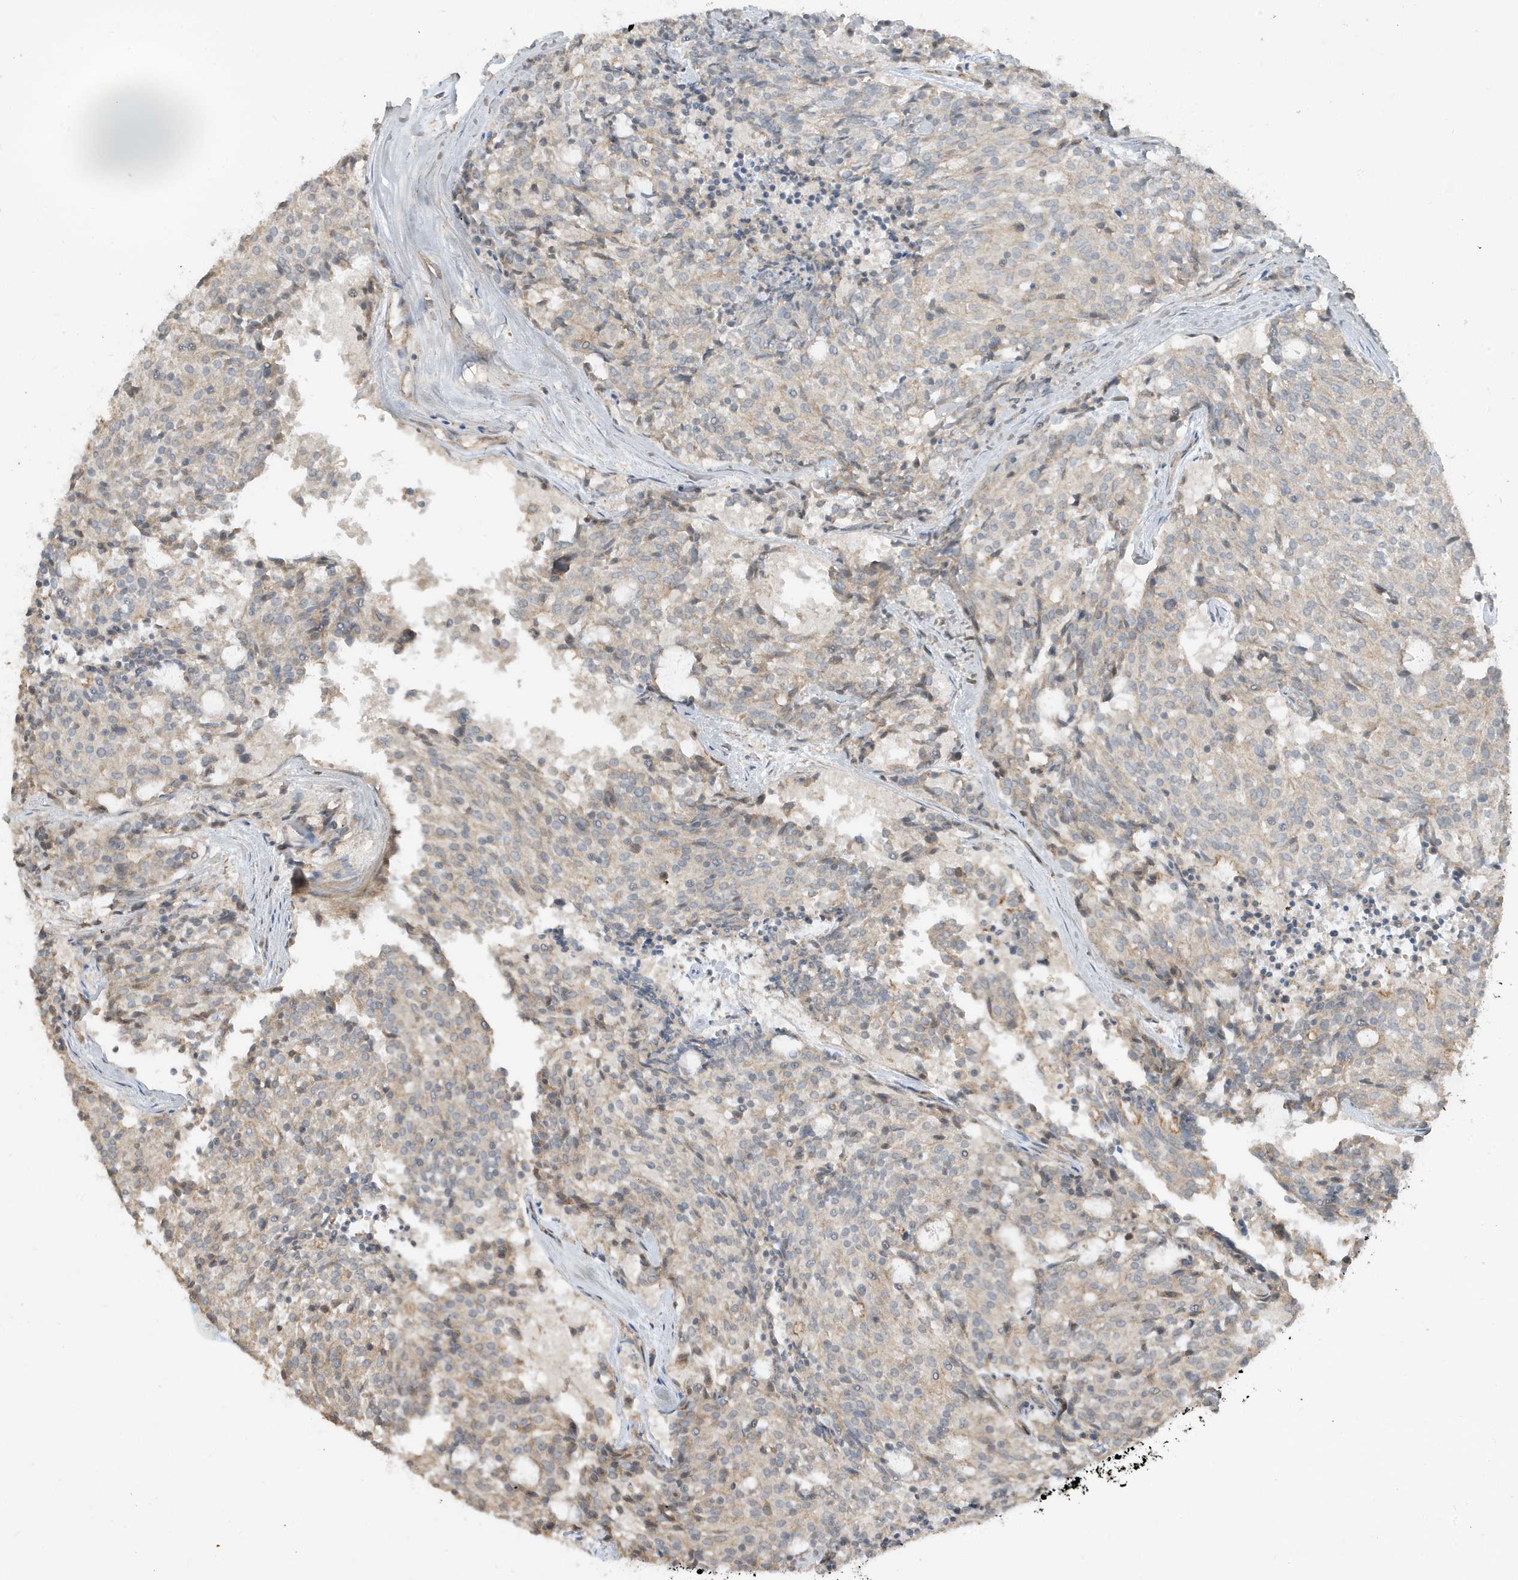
{"staining": {"intensity": "negative", "quantity": "none", "location": "none"}, "tissue": "carcinoid", "cell_type": "Tumor cells", "image_type": "cancer", "snomed": [{"axis": "morphology", "description": "Carcinoid, malignant, NOS"}, {"axis": "topography", "description": "Pancreas"}], "caption": "DAB immunohistochemical staining of human carcinoid (malignant) displays no significant positivity in tumor cells.", "gene": "PRRT3", "patient": {"sex": "female", "age": 54}}